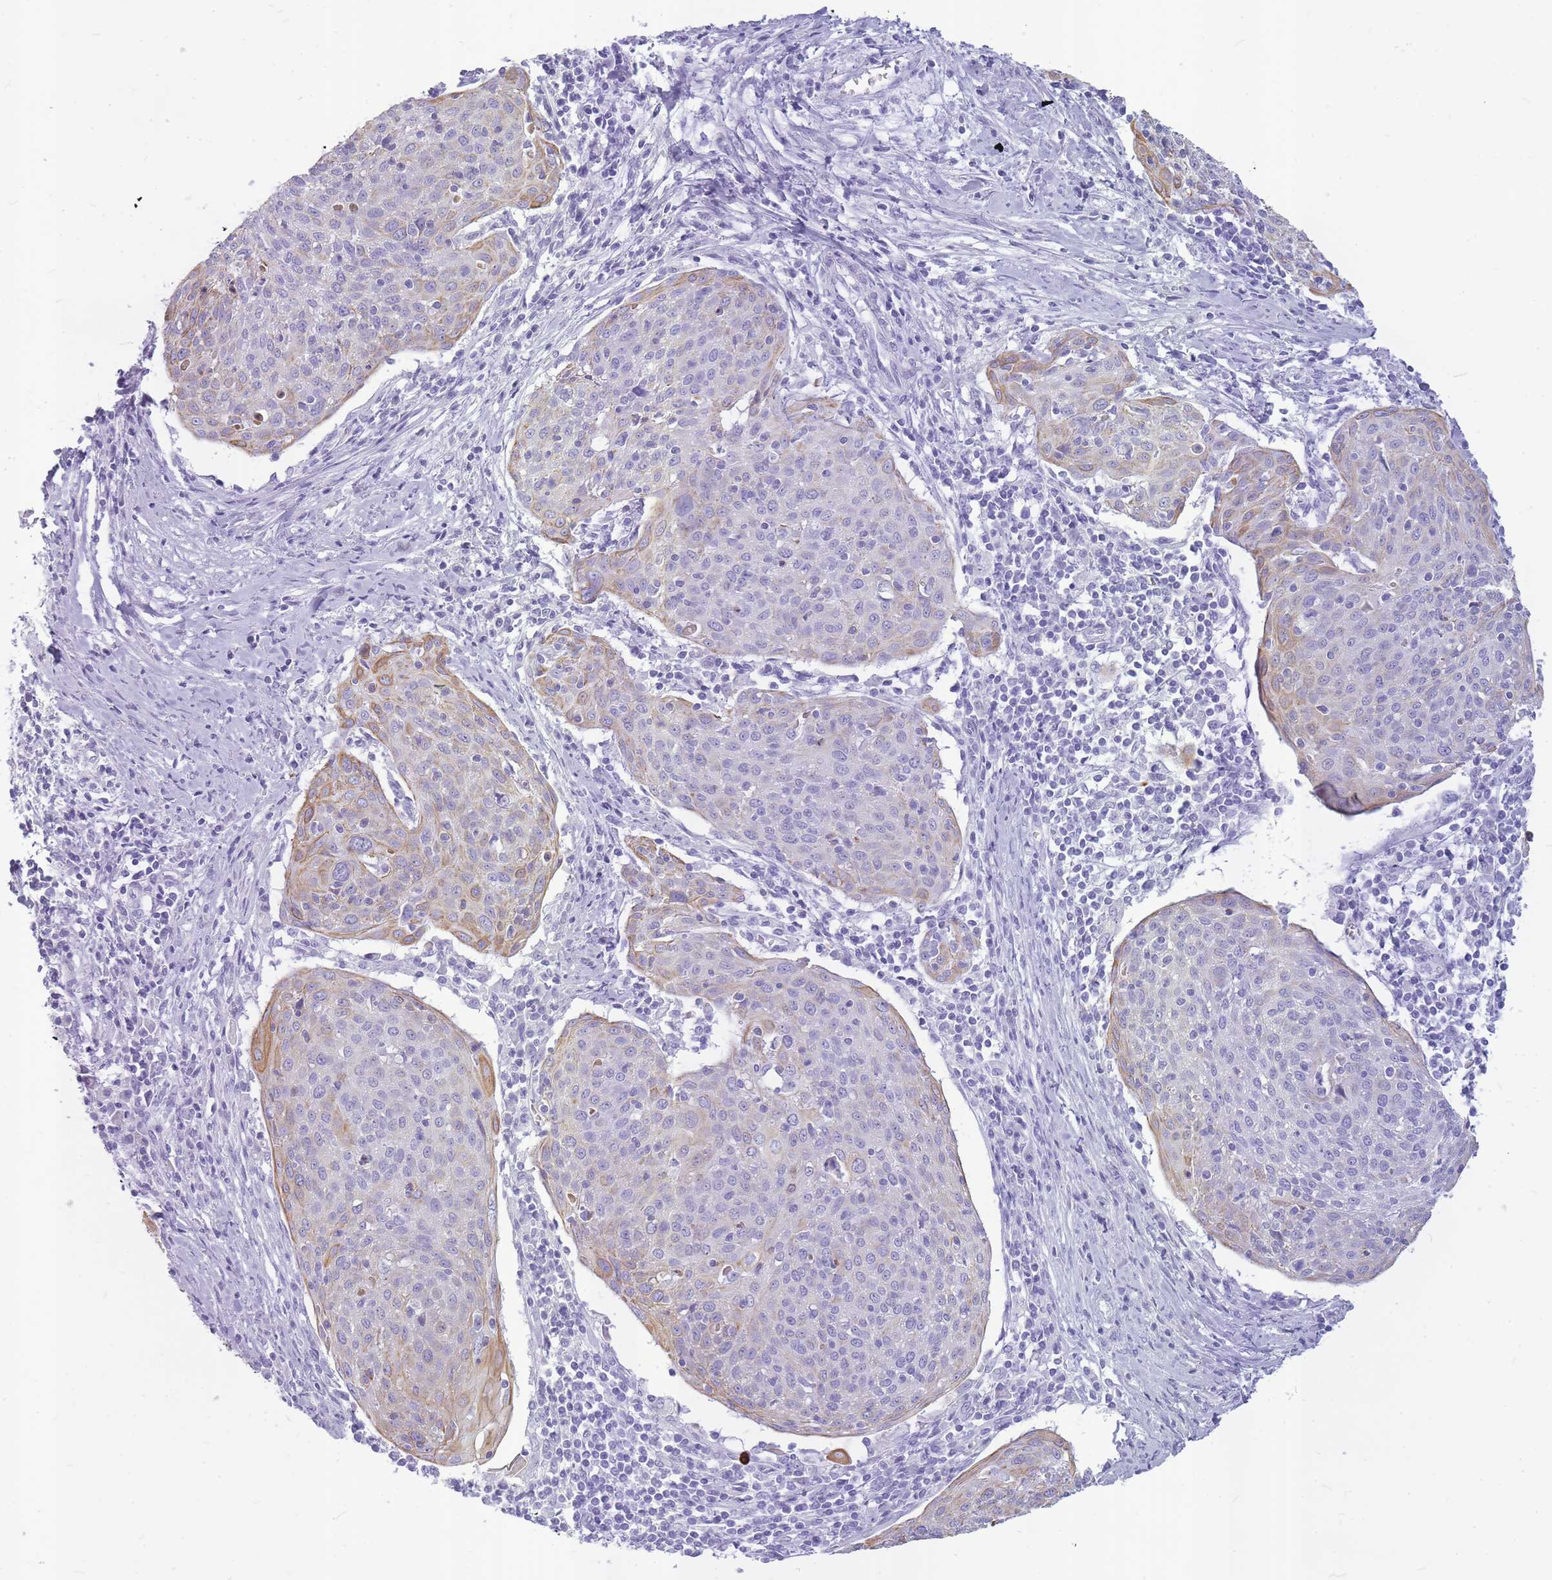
{"staining": {"intensity": "moderate", "quantity": "<25%", "location": "cytoplasmic/membranous"}, "tissue": "cervical cancer", "cell_type": "Tumor cells", "image_type": "cancer", "snomed": [{"axis": "morphology", "description": "Squamous cell carcinoma, NOS"}, {"axis": "topography", "description": "Cervix"}], "caption": "High-magnification brightfield microscopy of cervical cancer stained with DAB (3,3'-diaminobenzidine) (brown) and counterstained with hematoxylin (blue). tumor cells exhibit moderate cytoplasmic/membranous positivity is present in approximately<25% of cells.", "gene": "INS", "patient": {"sex": "female", "age": 67}}